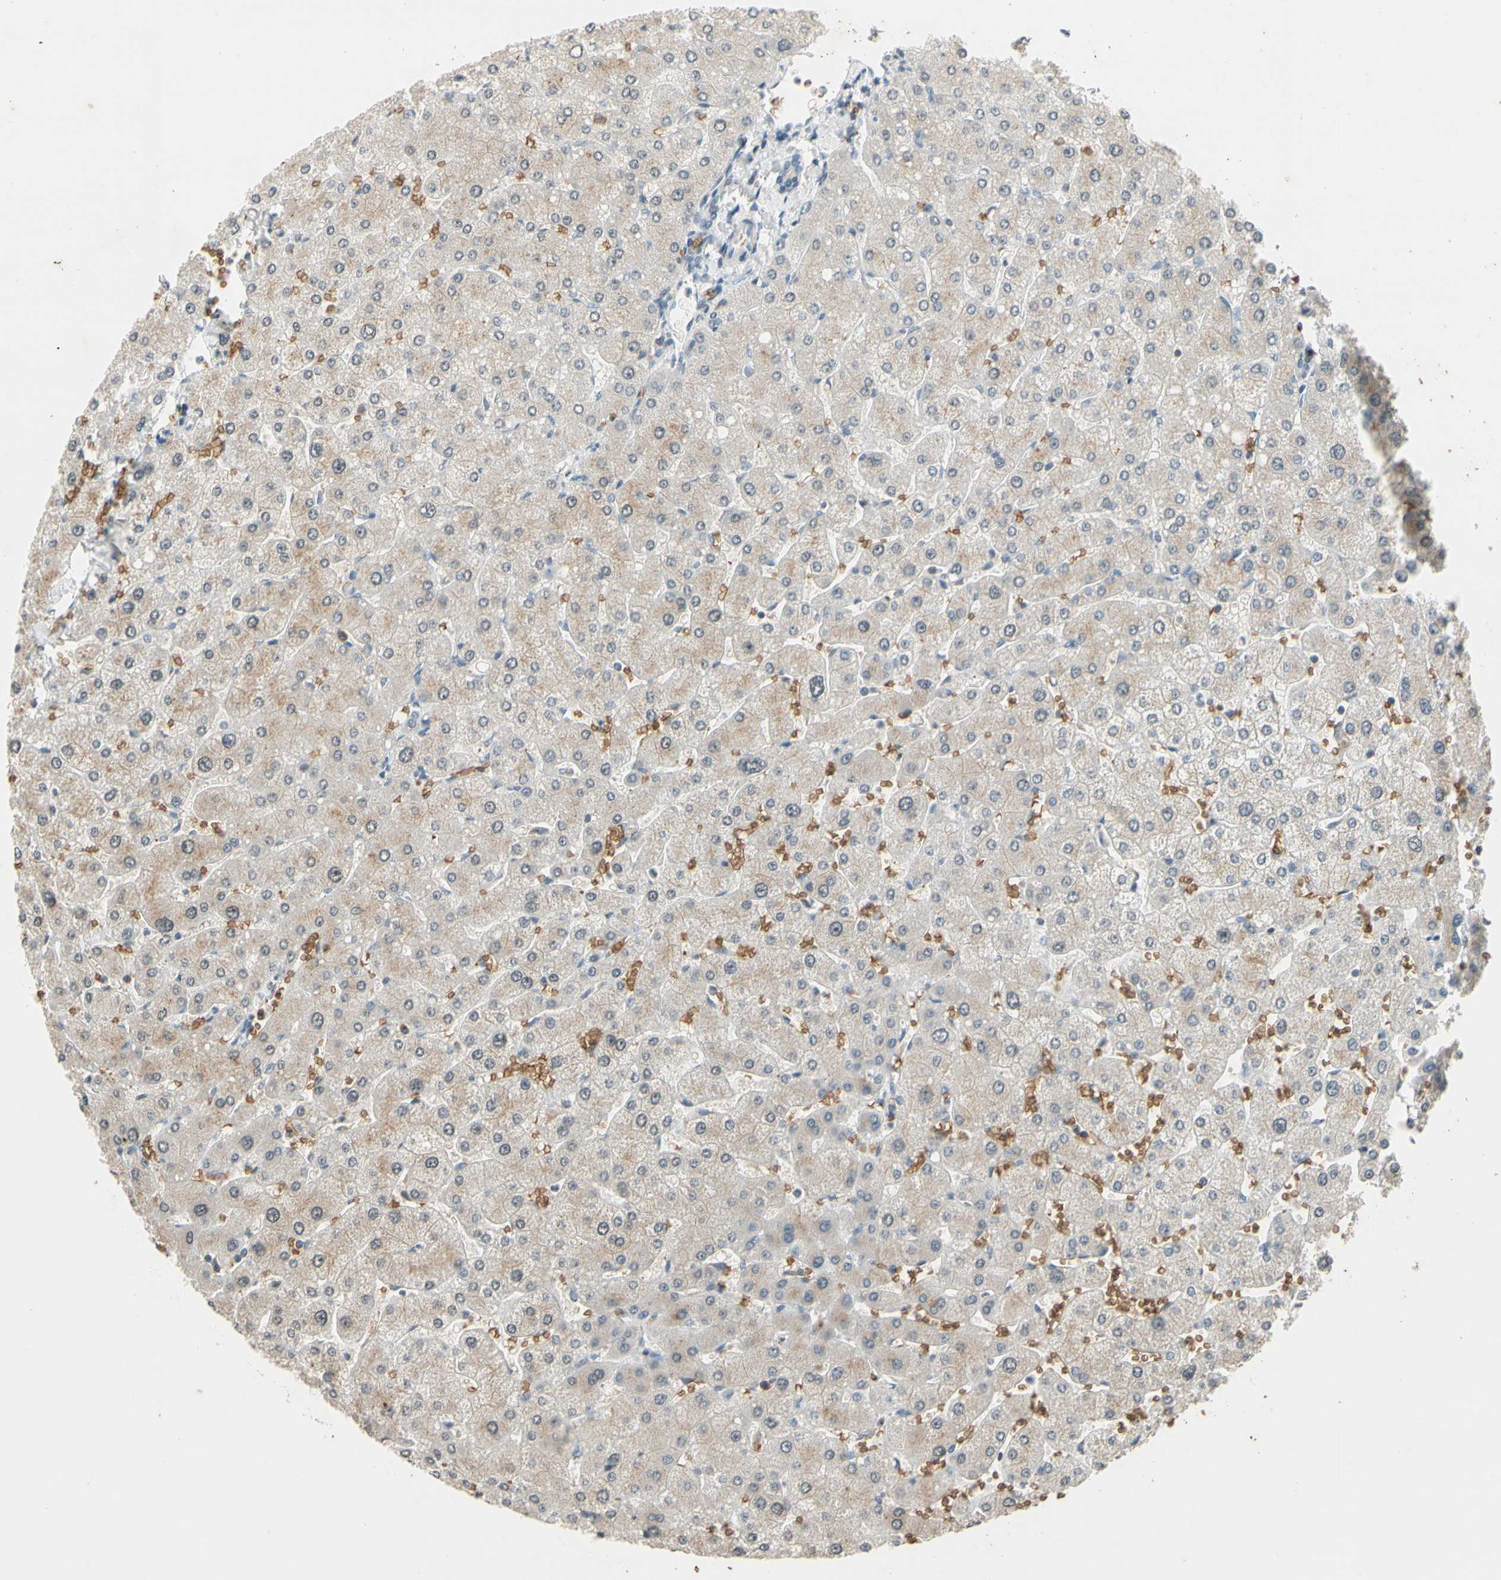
{"staining": {"intensity": "negative", "quantity": "none", "location": "none"}, "tissue": "liver", "cell_type": "Cholangiocytes", "image_type": "normal", "snomed": [{"axis": "morphology", "description": "Normal tissue, NOS"}, {"axis": "topography", "description": "Liver"}], "caption": "There is no significant staining in cholangiocytes of liver. The staining is performed using DAB brown chromogen with nuclei counter-stained in using hematoxylin.", "gene": "GYPC", "patient": {"sex": "male", "age": 55}}